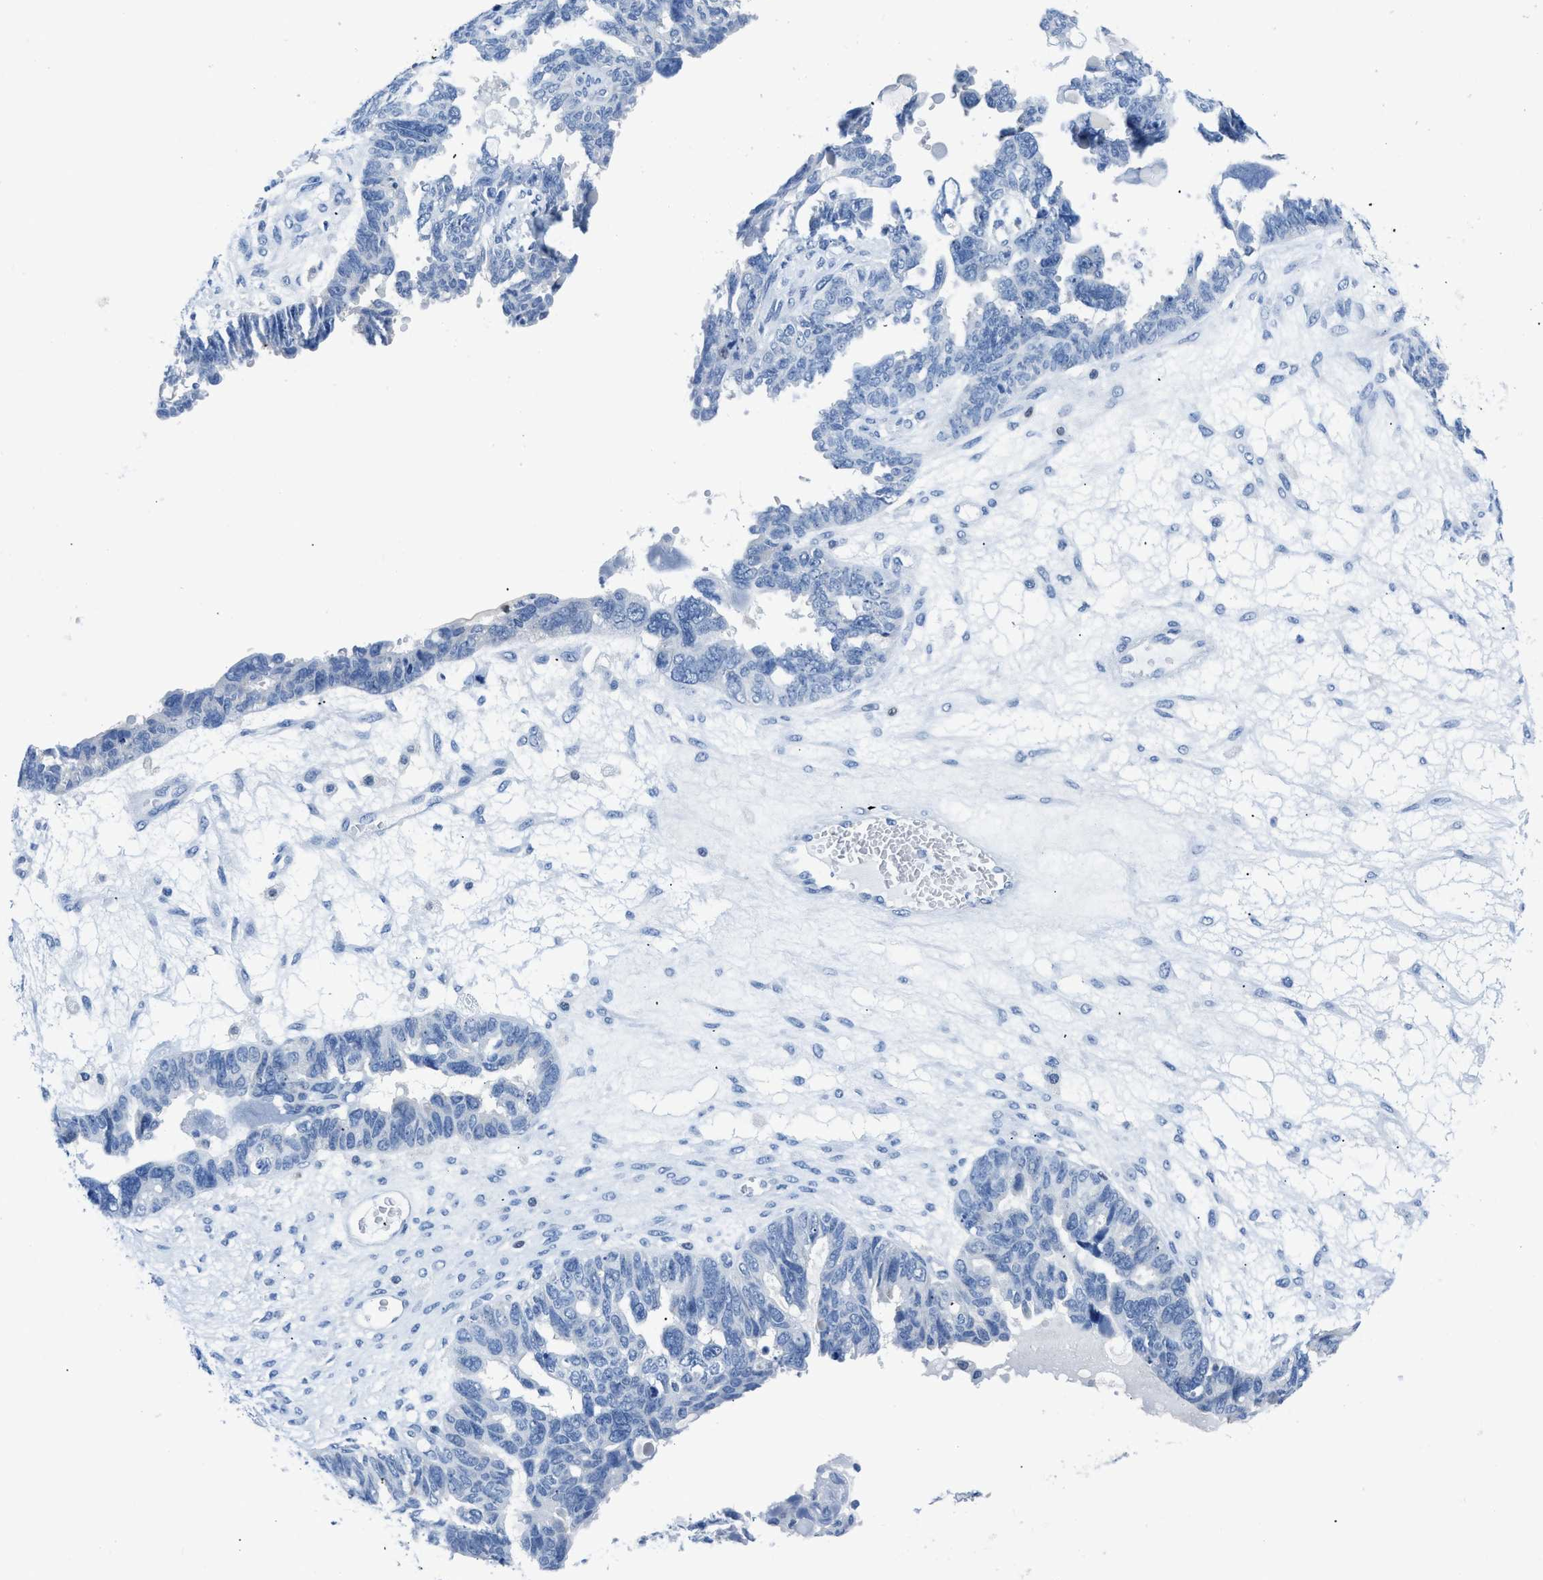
{"staining": {"intensity": "negative", "quantity": "none", "location": "none"}, "tissue": "ovarian cancer", "cell_type": "Tumor cells", "image_type": "cancer", "snomed": [{"axis": "morphology", "description": "Cystadenocarcinoma, serous, NOS"}, {"axis": "topography", "description": "Ovary"}], "caption": "This is a image of immunohistochemistry staining of ovarian cancer, which shows no expression in tumor cells. The staining is performed using DAB (3,3'-diaminobenzidine) brown chromogen with nuclei counter-stained in using hematoxylin.", "gene": "NFATC2", "patient": {"sex": "female", "age": 79}}